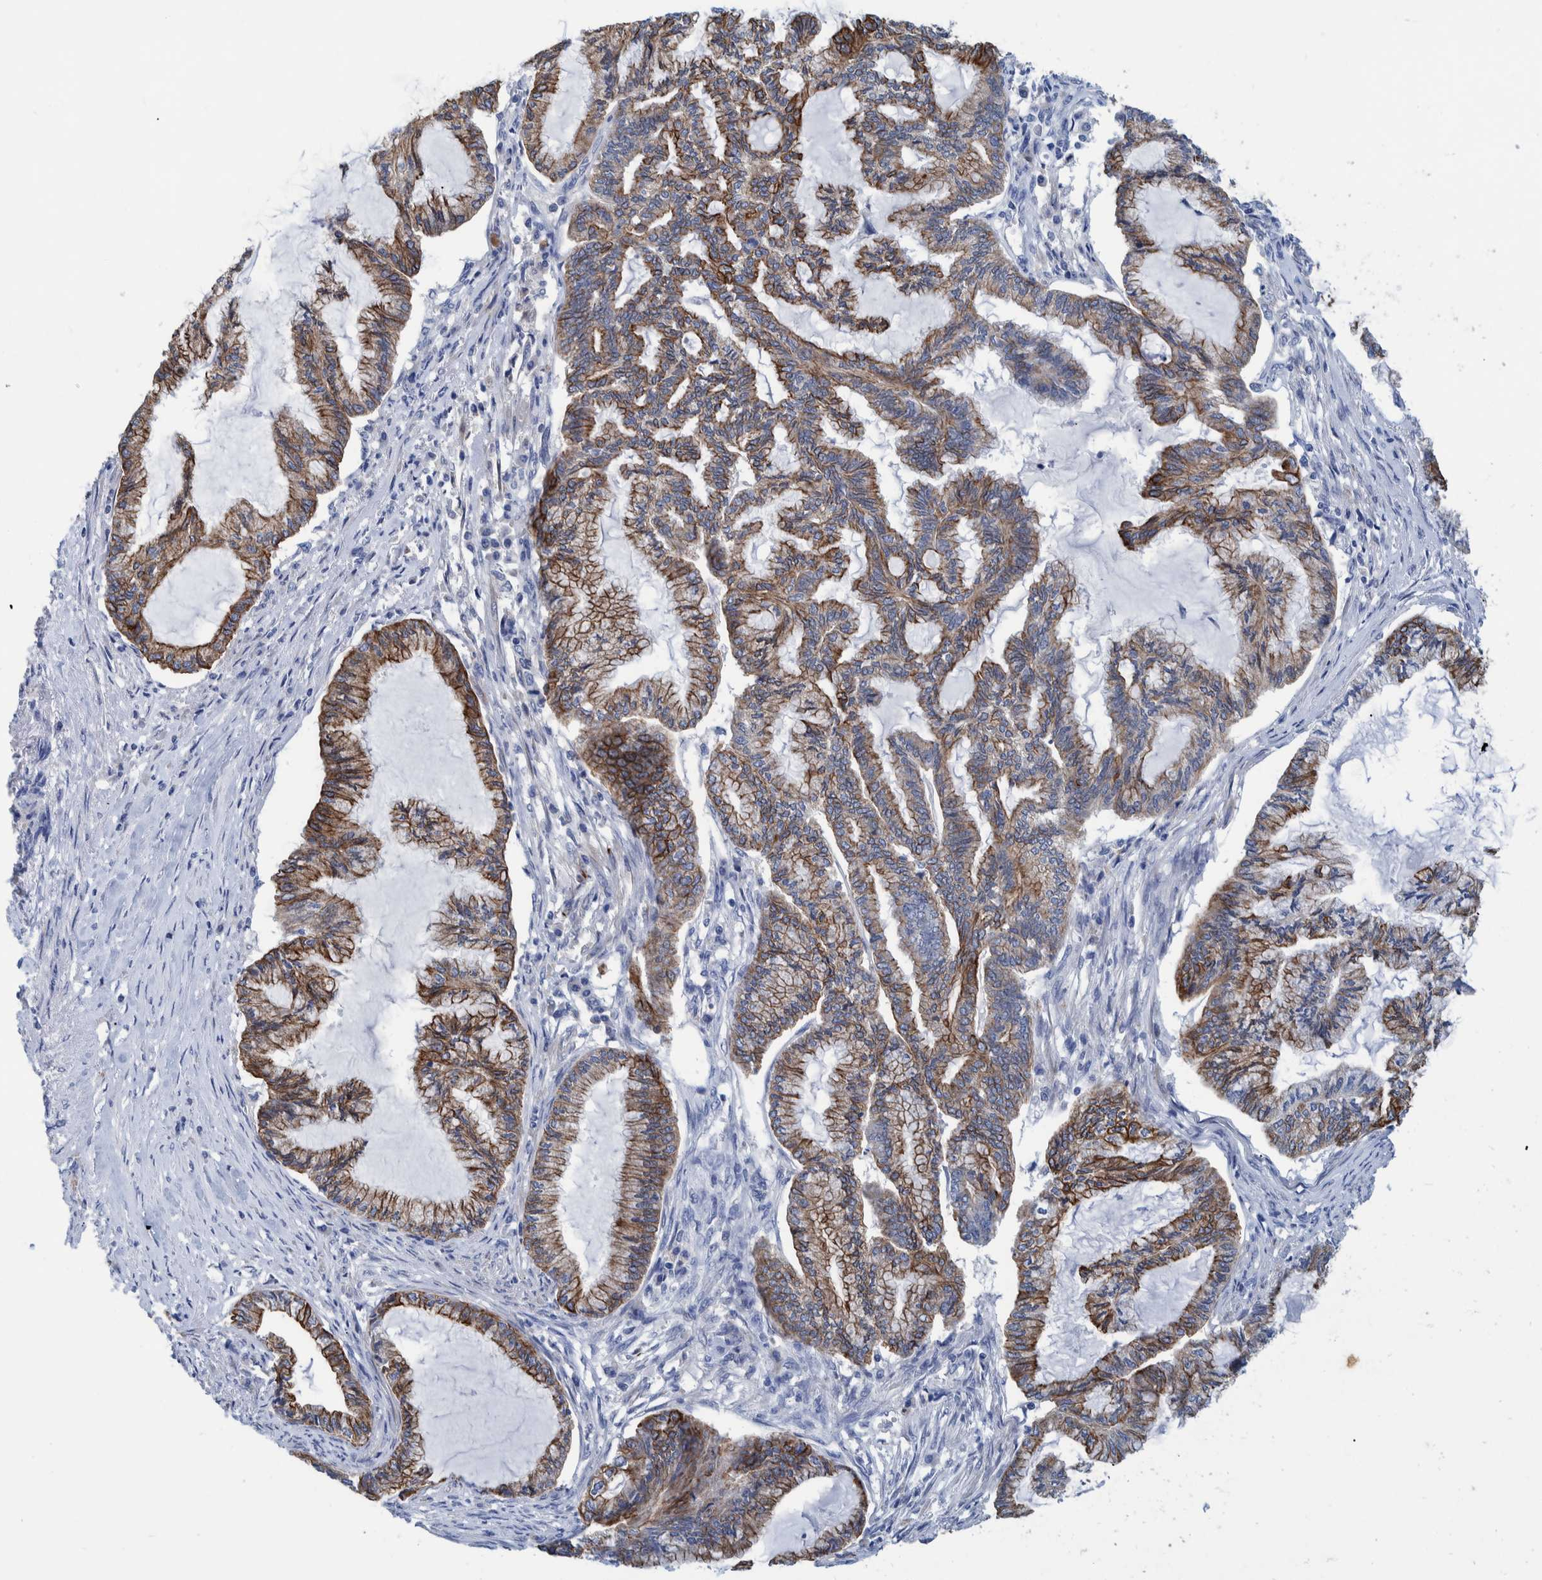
{"staining": {"intensity": "strong", "quantity": ">75%", "location": "cytoplasmic/membranous"}, "tissue": "endometrial cancer", "cell_type": "Tumor cells", "image_type": "cancer", "snomed": [{"axis": "morphology", "description": "Adenocarcinoma, NOS"}, {"axis": "topography", "description": "Endometrium"}], "caption": "Tumor cells display high levels of strong cytoplasmic/membranous positivity in approximately >75% of cells in endometrial adenocarcinoma.", "gene": "MKS1", "patient": {"sex": "female", "age": 86}}